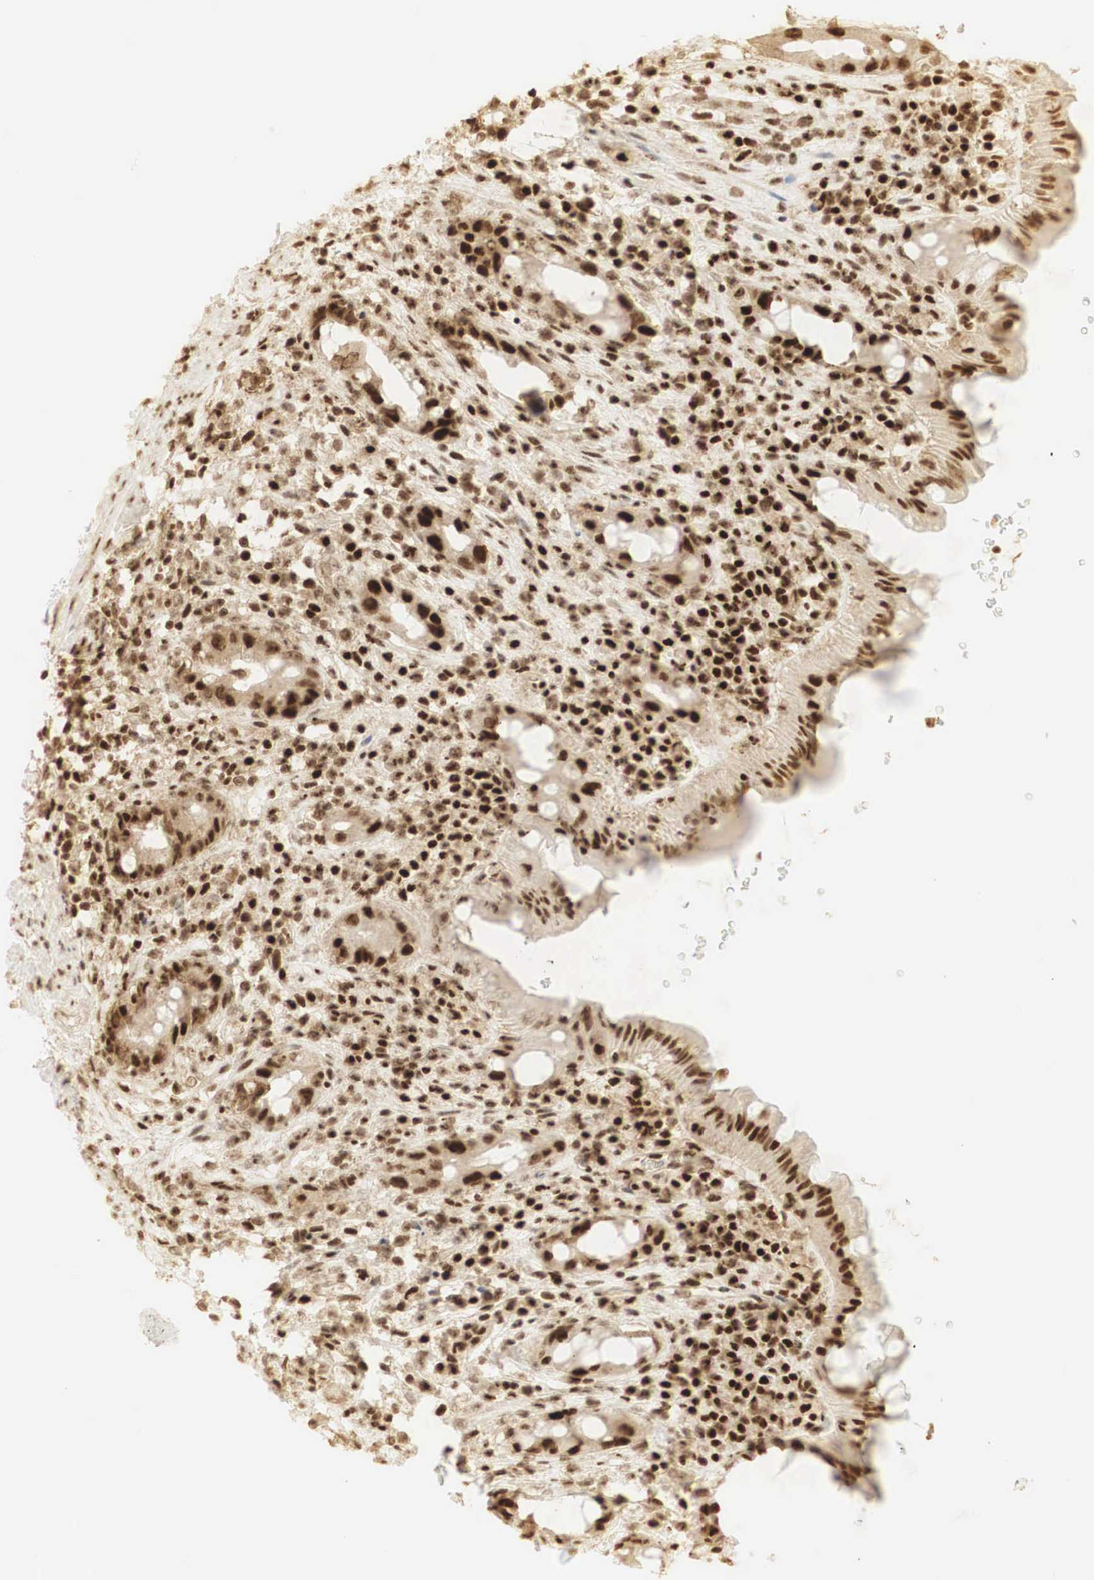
{"staining": {"intensity": "strong", "quantity": ">75%", "location": "cytoplasmic/membranous,nuclear"}, "tissue": "rectum", "cell_type": "Glandular cells", "image_type": "normal", "snomed": [{"axis": "morphology", "description": "Normal tissue, NOS"}, {"axis": "topography", "description": "Rectum"}], "caption": "Immunohistochemistry (IHC) of unremarkable human rectum reveals high levels of strong cytoplasmic/membranous,nuclear expression in about >75% of glandular cells.", "gene": "RNF113A", "patient": {"sex": "male", "age": 65}}